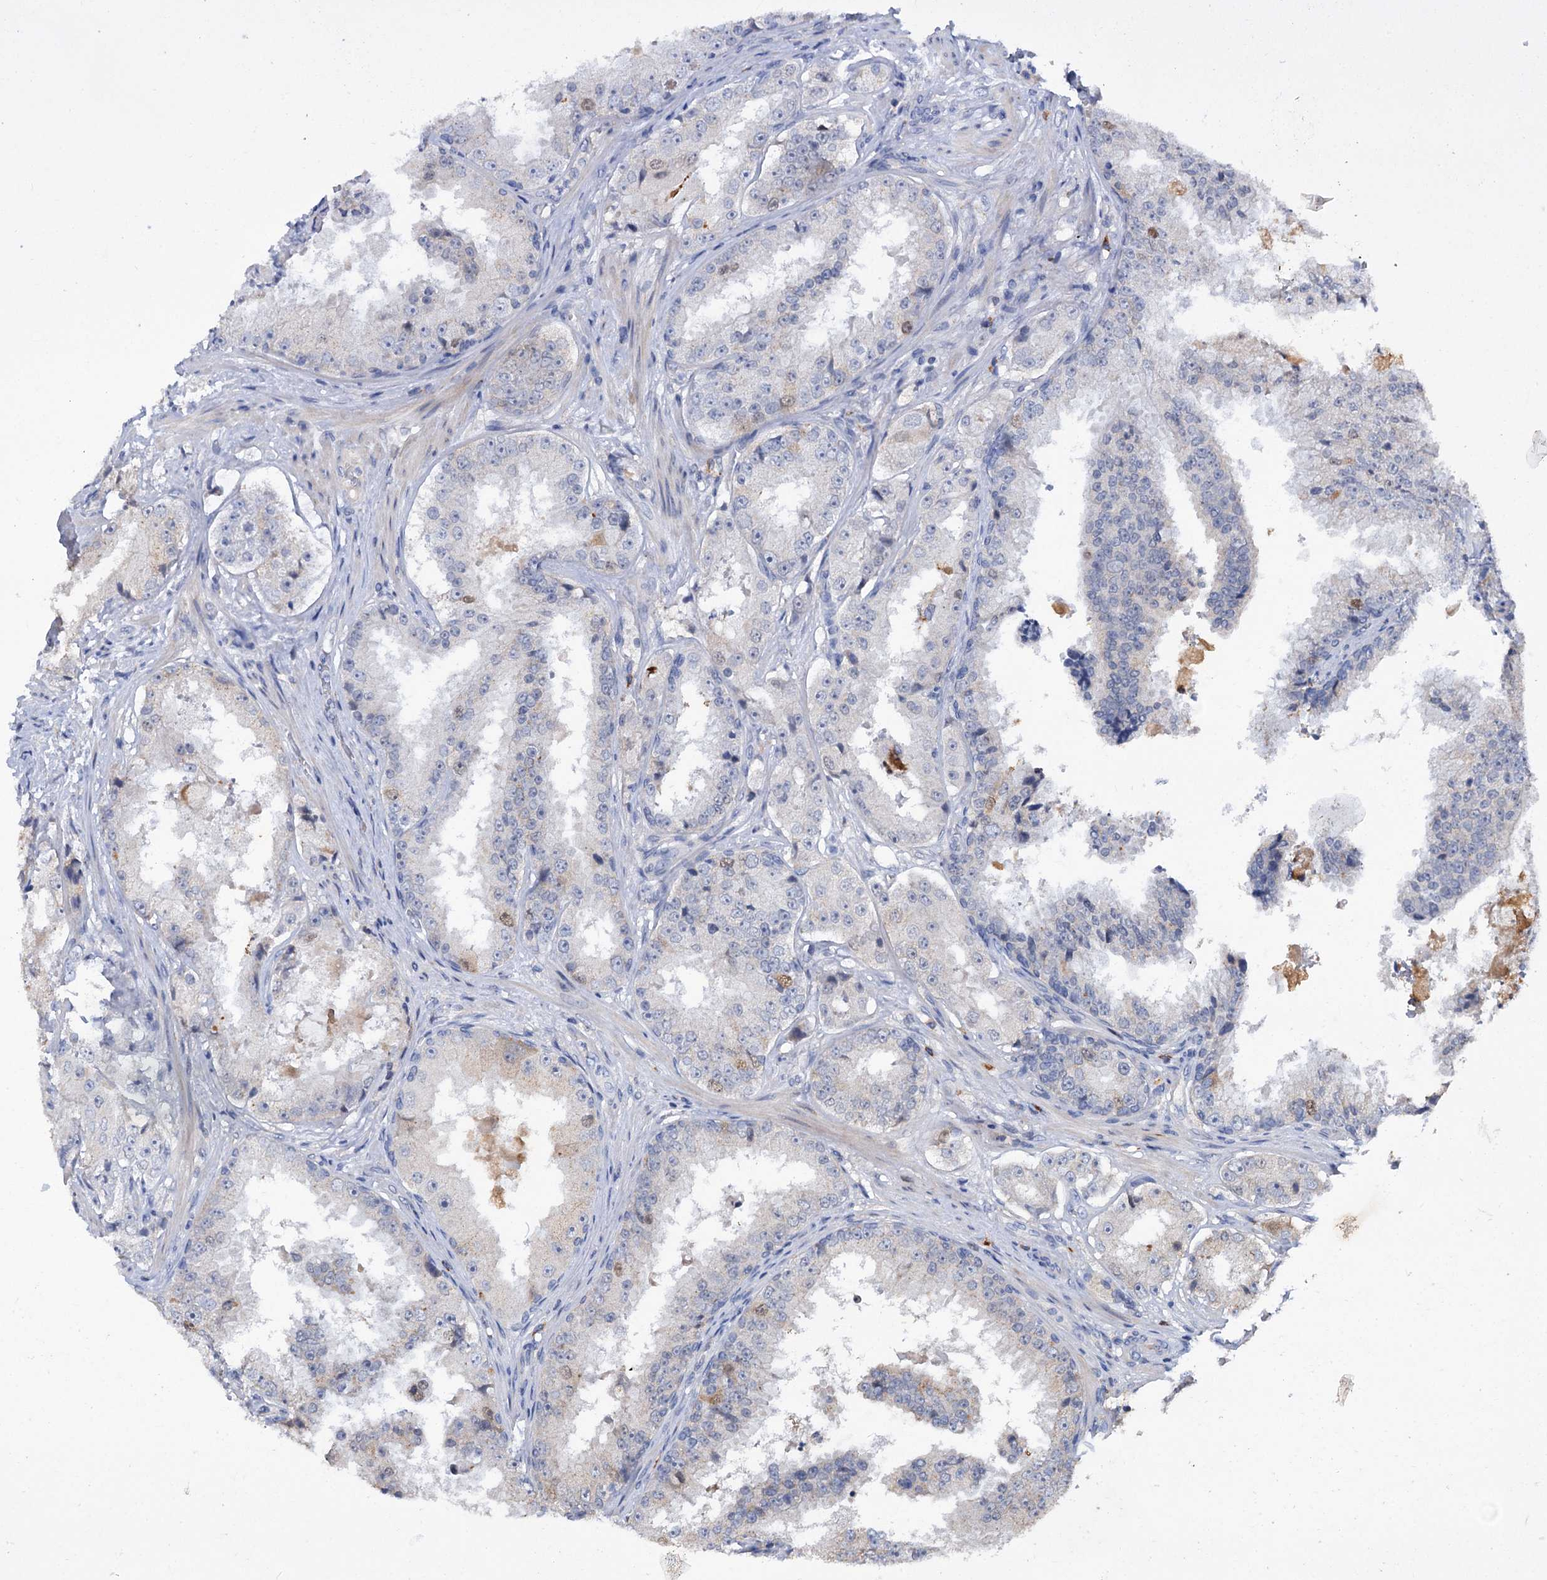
{"staining": {"intensity": "negative", "quantity": "none", "location": "none"}, "tissue": "prostate cancer", "cell_type": "Tumor cells", "image_type": "cancer", "snomed": [{"axis": "morphology", "description": "Adenocarcinoma, High grade"}, {"axis": "topography", "description": "Prostate"}], "caption": "Immunohistochemical staining of human high-grade adenocarcinoma (prostate) reveals no significant staining in tumor cells. The staining is performed using DAB (3,3'-diaminobenzidine) brown chromogen with nuclei counter-stained in using hematoxylin.", "gene": "FAM111B", "patient": {"sex": "male", "age": 73}}